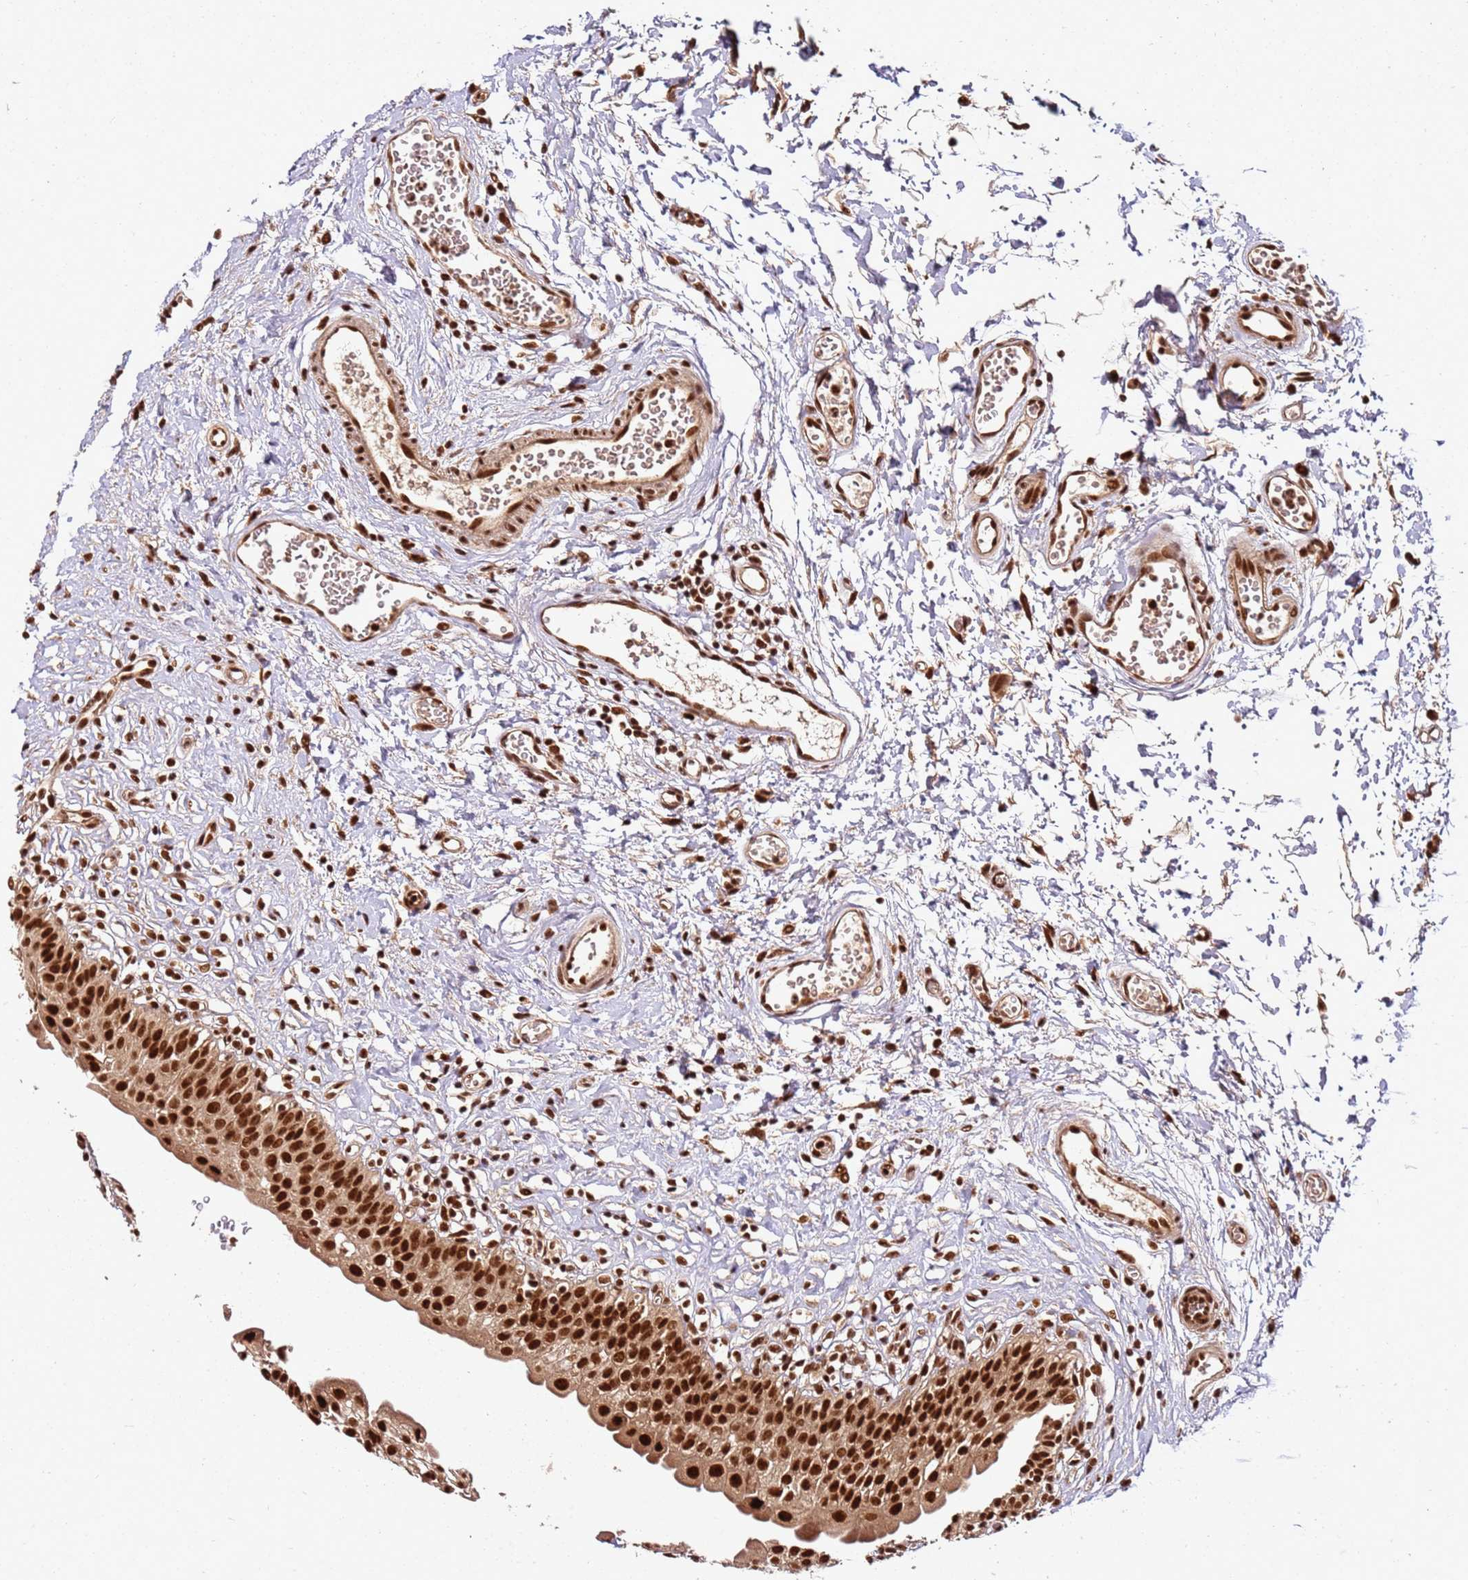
{"staining": {"intensity": "strong", "quantity": ">75%", "location": "nuclear"}, "tissue": "urinary bladder", "cell_type": "Urothelial cells", "image_type": "normal", "snomed": [{"axis": "morphology", "description": "Normal tissue, NOS"}, {"axis": "topography", "description": "Urinary bladder"}], "caption": "A high-resolution image shows immunohistochemistry staining of unremarkable urinary bladder, which reveals strong nuclear staining in about >75% of urothelial cells. The protein is stained brown, and the nuclei are stained in blue (DAB (3,3'-diaminobenzidine) IHC with brightfield microscopy, high magnification).", "gene": "XRN2", "patient": {"sex": "male", "age": 51}}